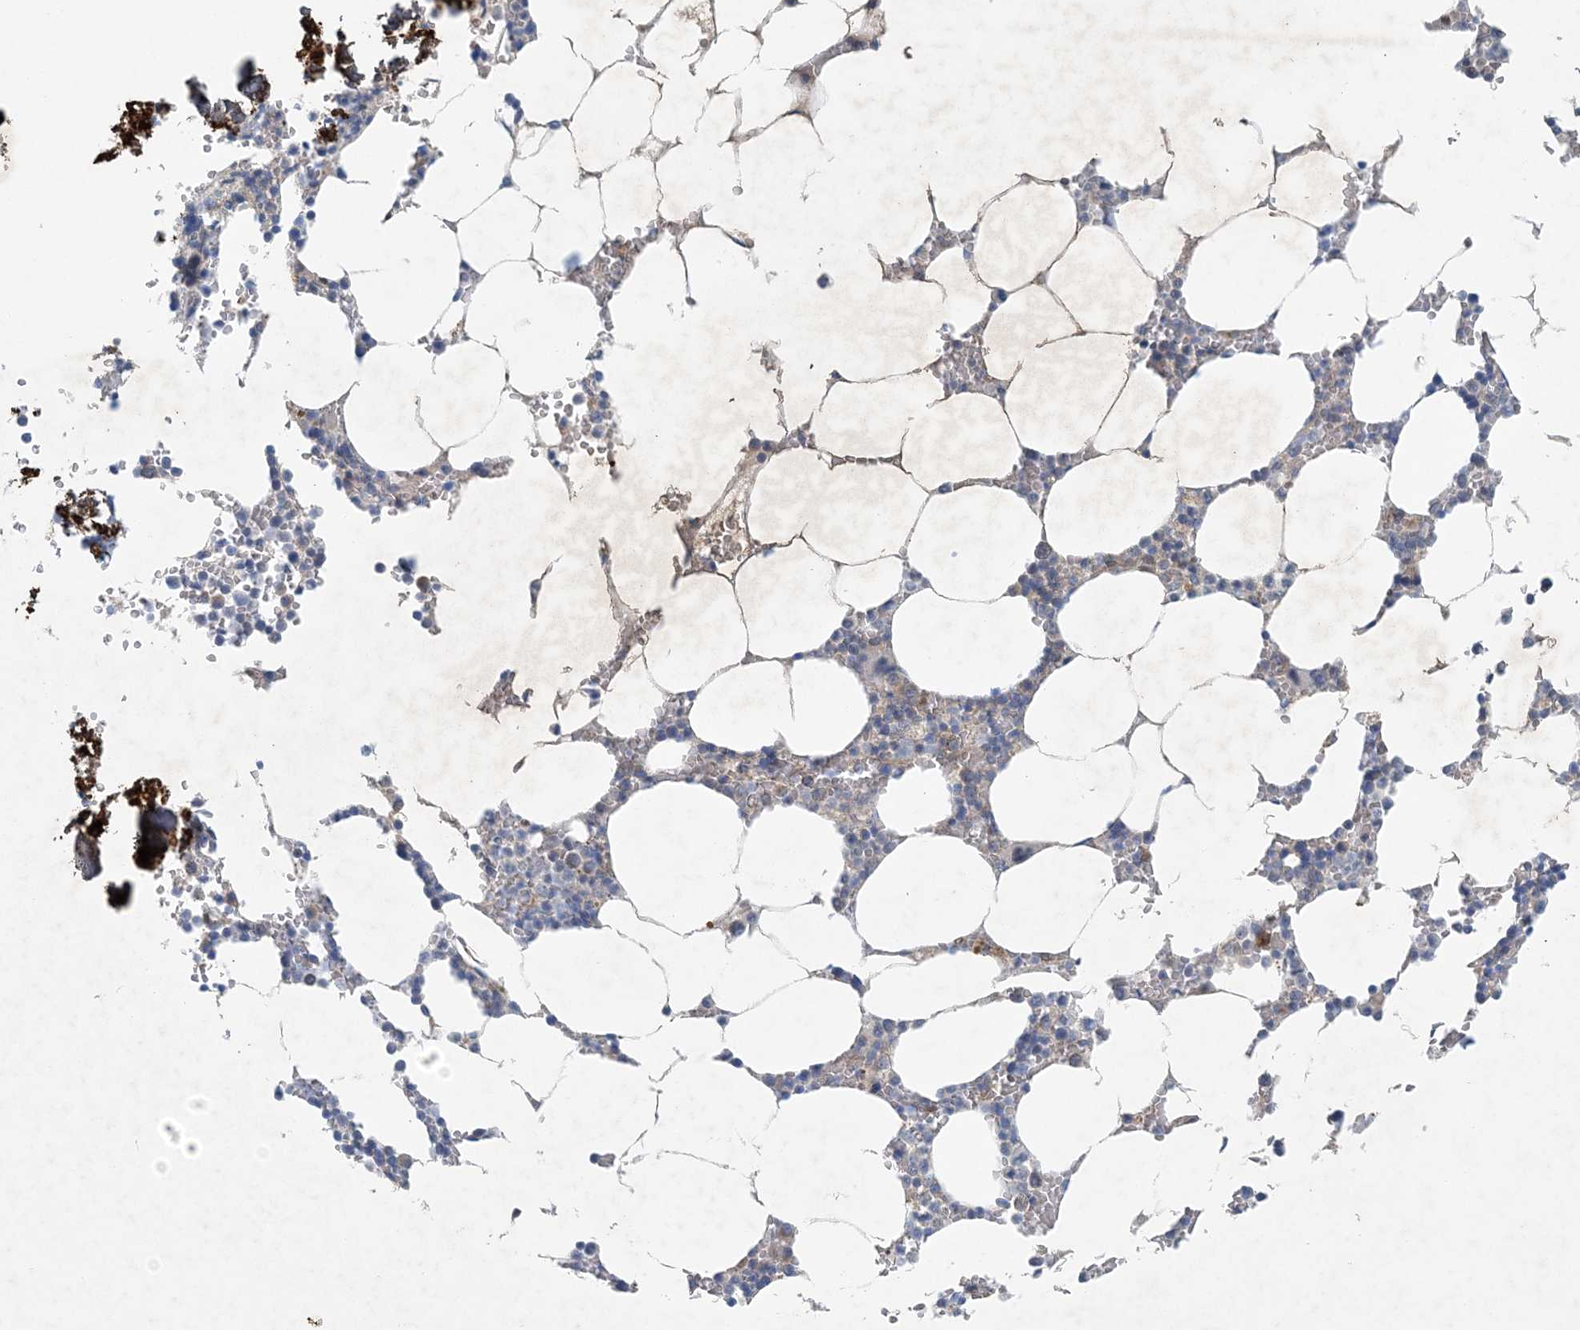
{"staining": {"intensity": "moderate", "quantity": "<25%", "location": "cytoplasmic/membranous"}, "tissue": "bone marrow", "cell_type": "Hematopoietic cells", "image_type": "normal", "snomed": [{"axis": "morphology", "description": "Normal tissue, NOS"}, {"axis": "topography", "description": "Bone marrow"}], "caption": "Immunohistochemistry image of benign bone marrow: bone marrow stained using IHC shows low levels of moderate protein expression localized specifically in the cytoplasmic/membranous of hematopoietic cells, appearing as a cytoplasmic/membranous brown color.", "gene": "HIKESHI", "patient": {"sex": "male", "age": 70}}